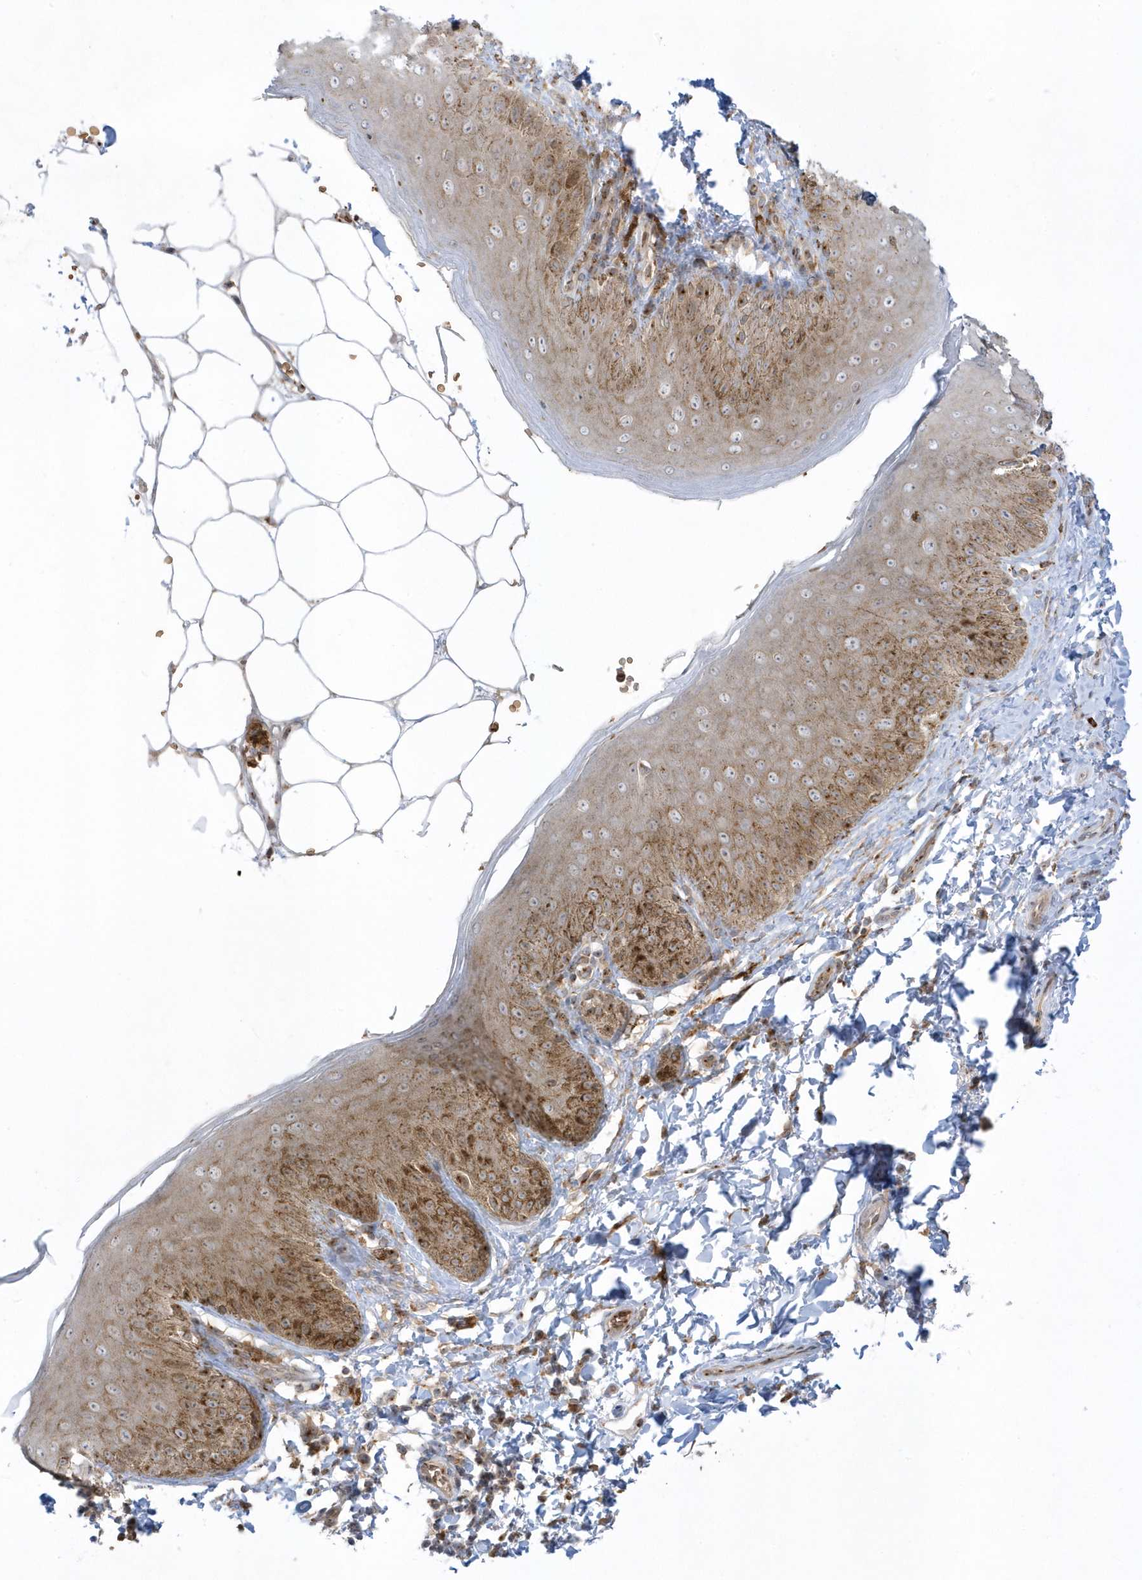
{"staining": {"intensity": "moderate", "quantity": ">75%", "location": "cytoplasmic/membranous"}, "tissue": "skin", "cell_type": "Epidermal cells", "image_type": "normal", "snomed": [{"axis": "morphology", "description": "Normal tissue, NOS"}, {"axis": "topography", "description": "Anal"}], "caption": "An immunohistochemistry (IHC) photomicrograph of benign tissue is shown. Protein staining in brown shows moderate cytoplasmic/membranous positivity in skin within epidermal cells. (DAB IHC with brightfield microscopy, high magnification).", "gene": "RPP40", "patient": {"sex": "male", "age": 44}}